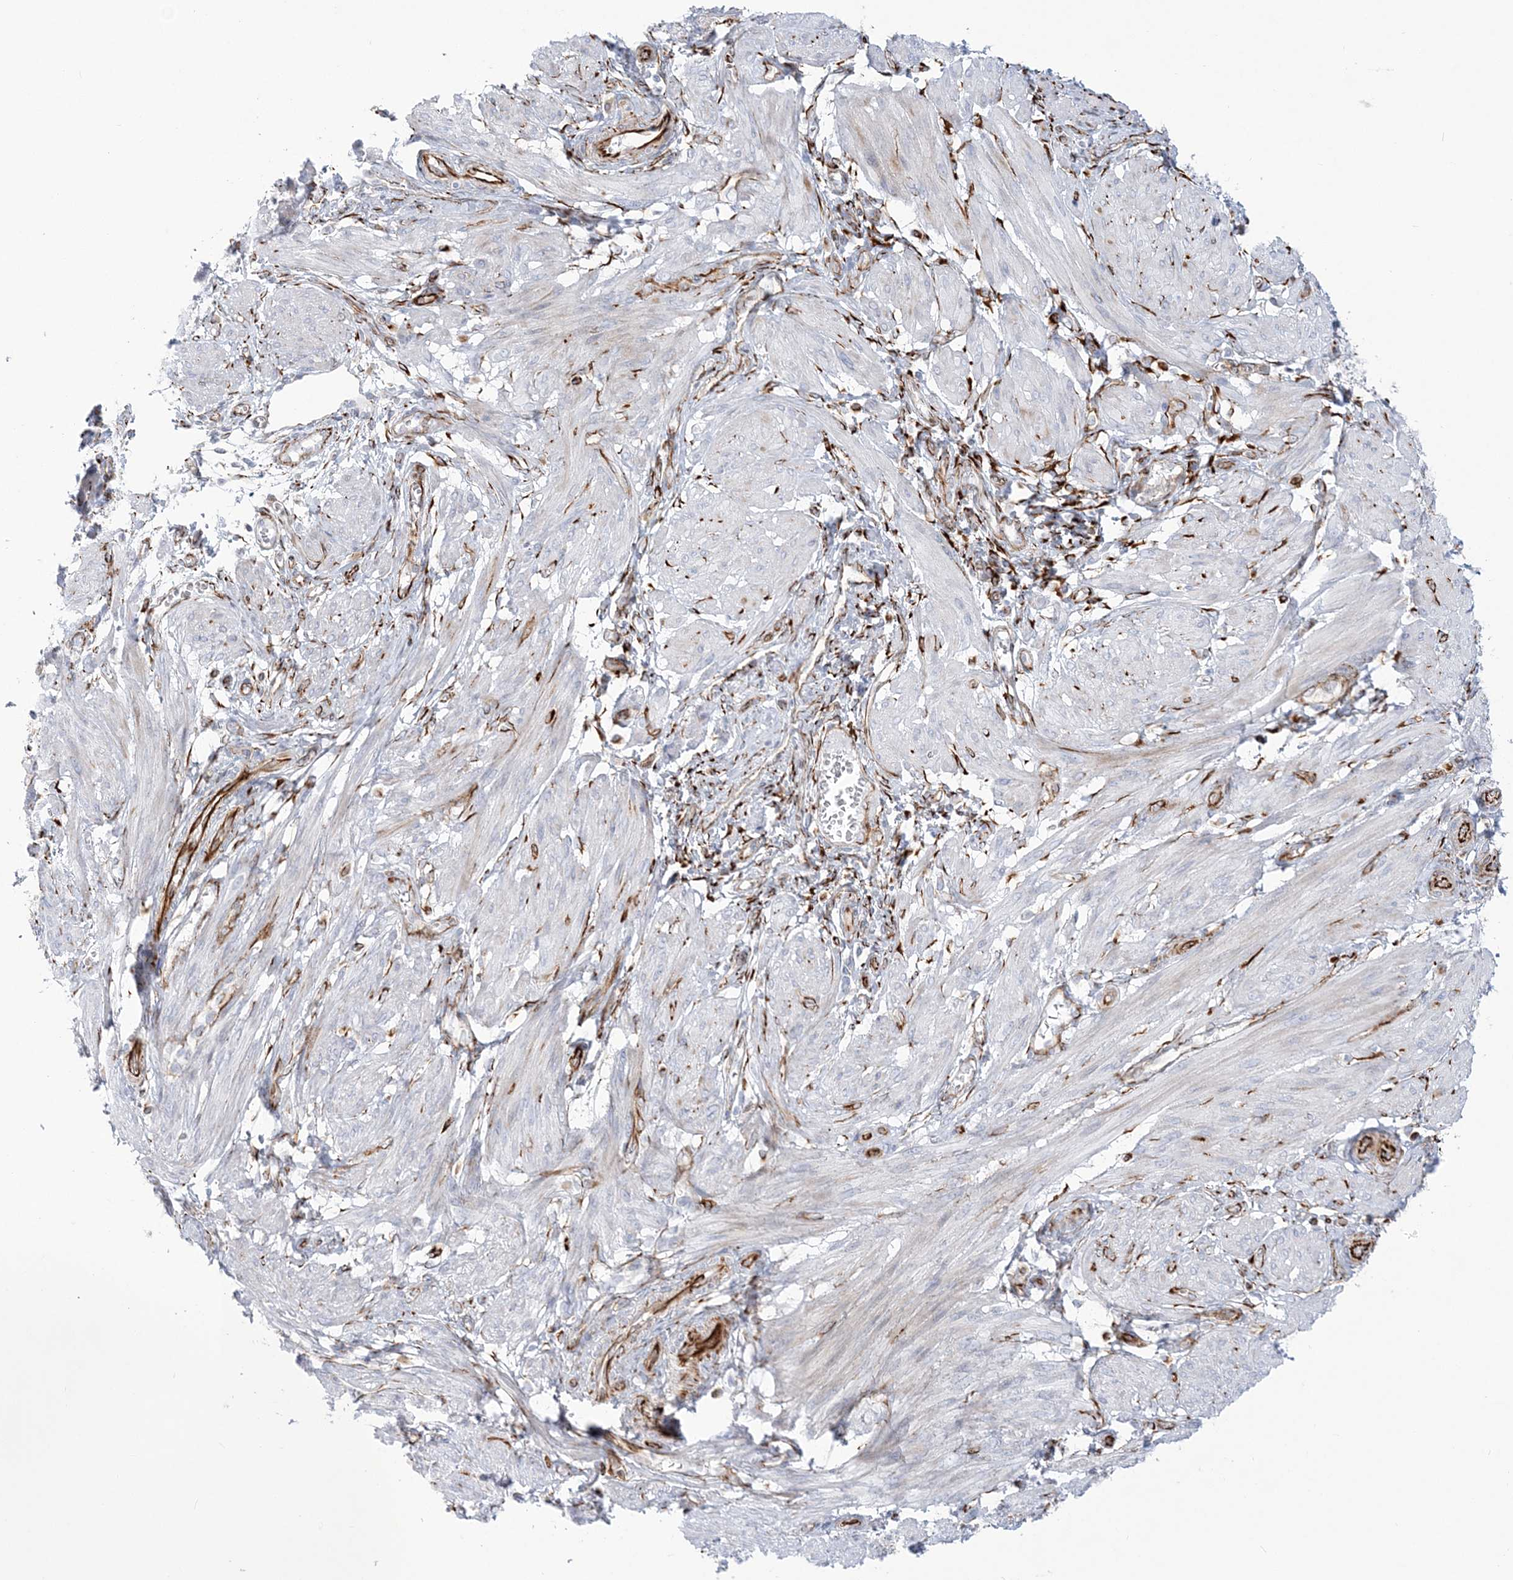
{"staining": {"intensity": "negative", "quantity": "none", "location": "none"}, "tissue": "smooth muscle", "cell_type": "Smooth muscle cells", "image_type": "normal", "snomed": [{"axis": "morphology", "description": "Normal tissue, NOS"}, {"axis": "topography", "description": "Smooth muscle"}], "caption": "This is an immunohistochemistry image of normal human smooth muscle. There is no staining in smooth muscle cells.", "gene": "PPIL6", "patient": {"sex": "female", "age": 39}}